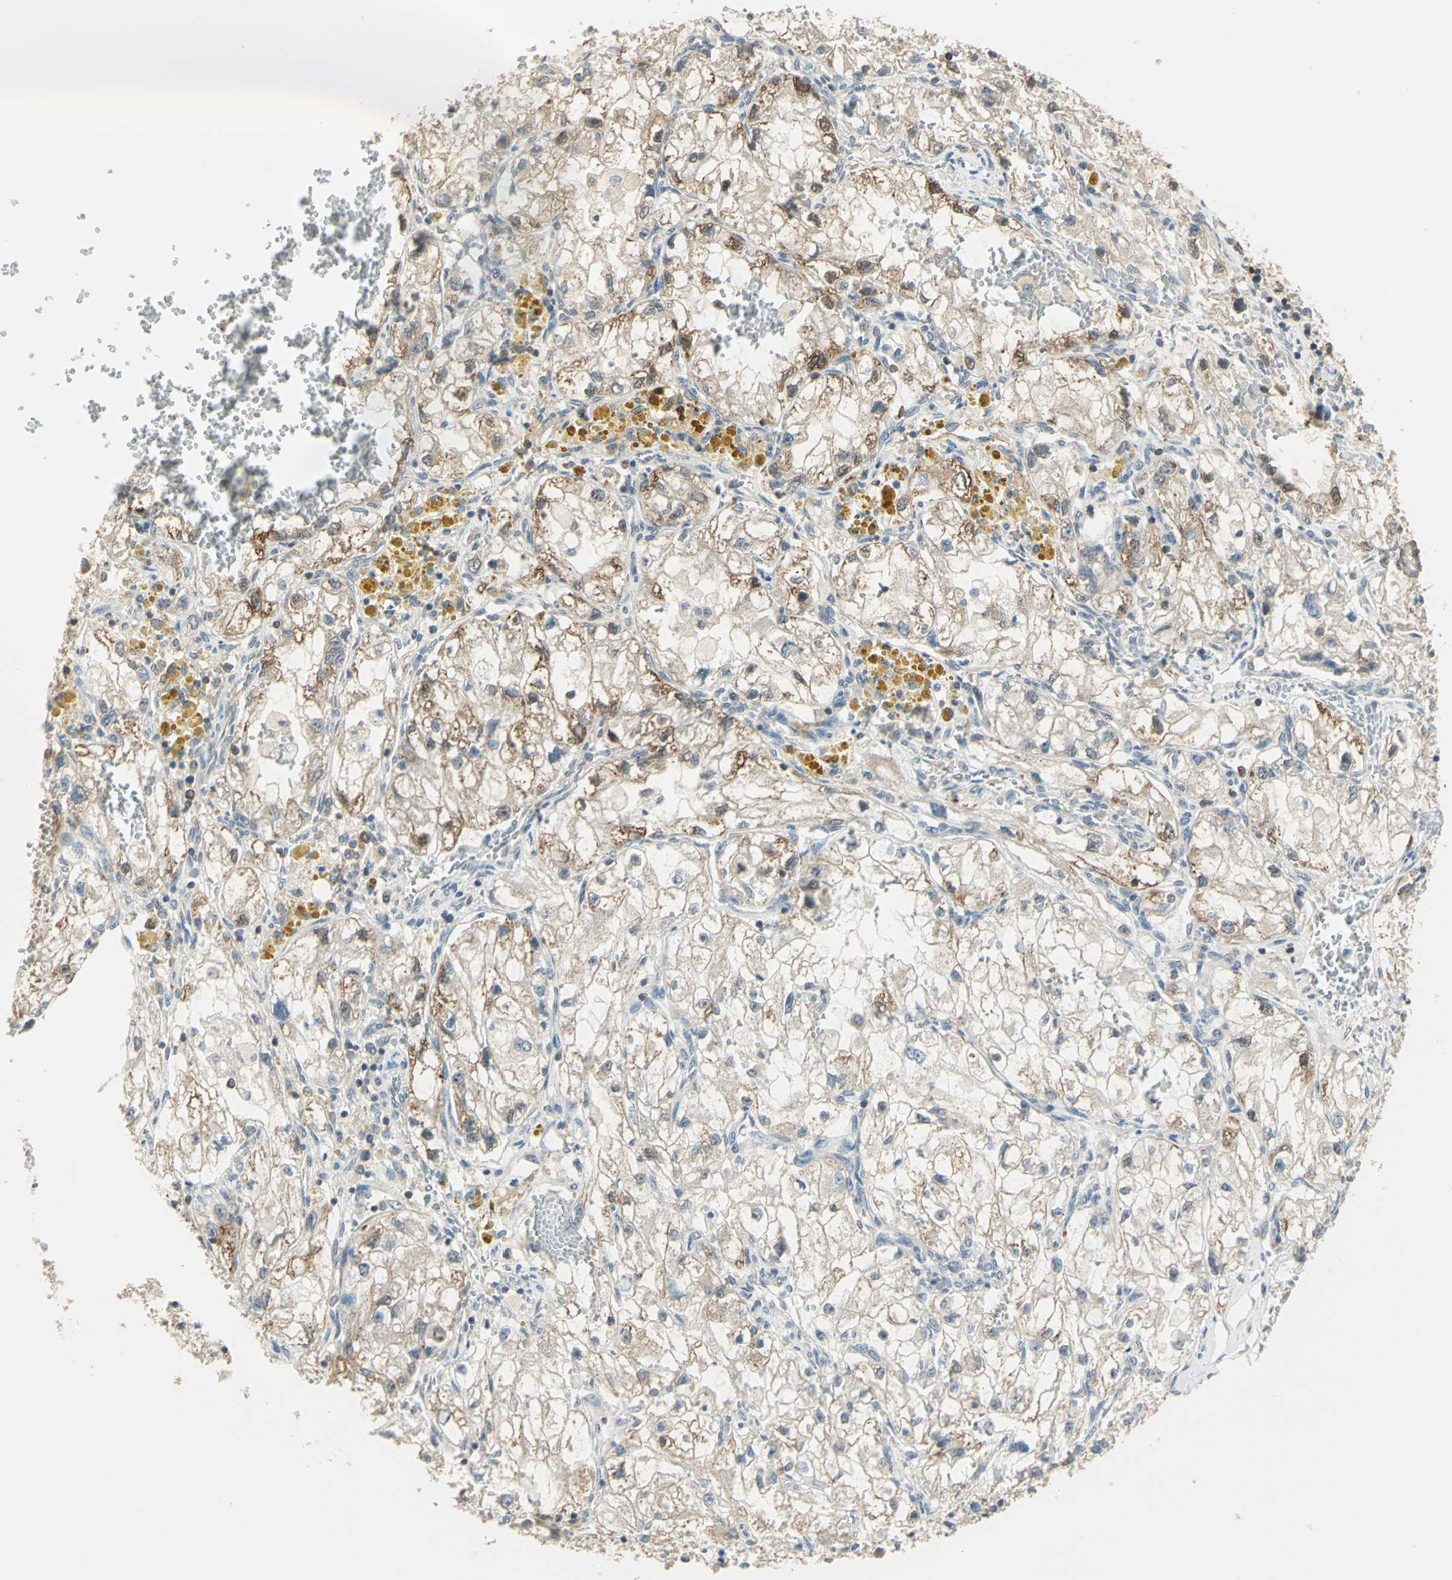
{"staining": {"intensity": "moderate", "quantity": ">75%", "location": "cytoplasmic/membranous,nuclear"}, "tissue": "renal cancer", "cell_type": "Tumor cells", "image_type": "cancer", "snomed": [{"axis": "morphology", "description": "Adenocarcinoma, NOS"}, {"axis": "topography", "description": "Kidney"}], "caption": "This is an image of IHC staining of renal cancer (adenocarcinoma), which shows moderate staining in the cytoplasmic/membranous and nuclear of tumor cells.", "gene": "SHC2", "patient": {"sex": "female", "age": 70}}